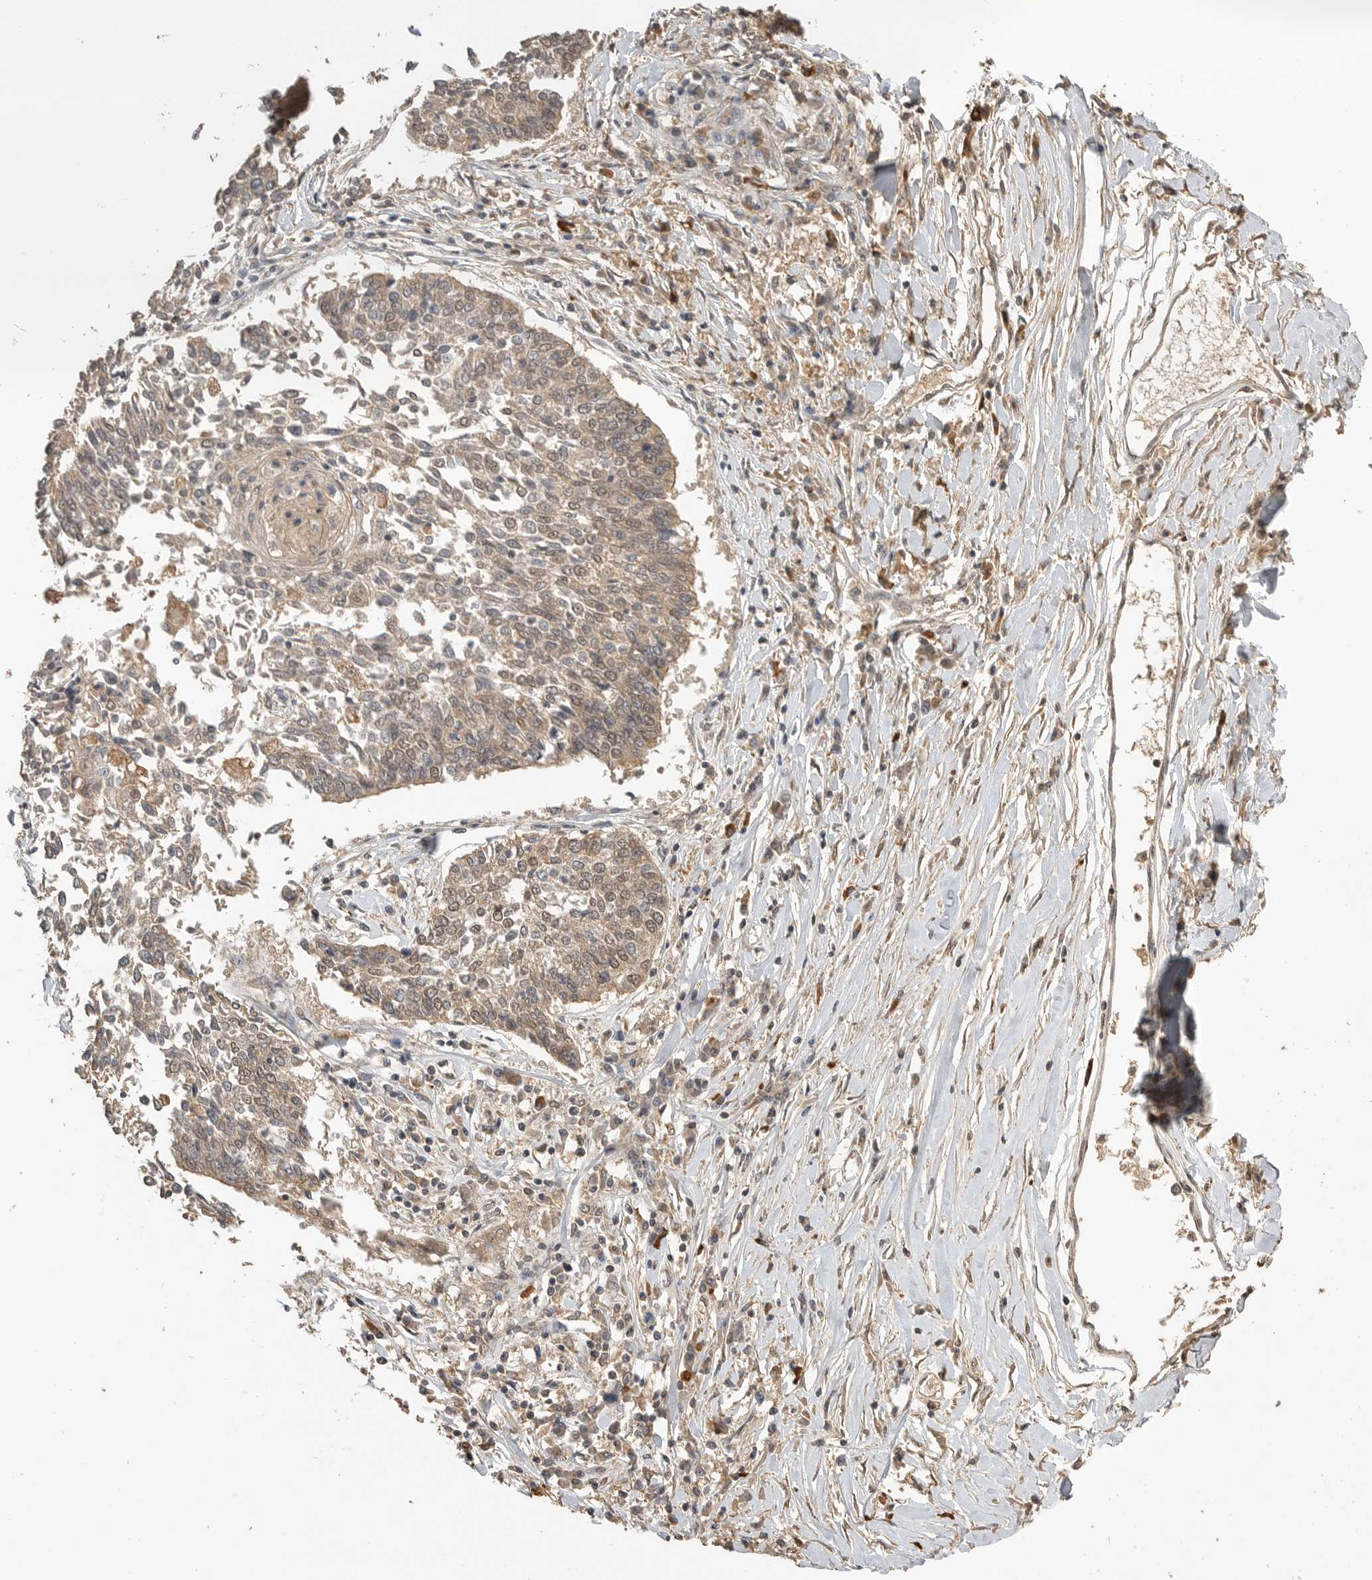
{"staining": {"intensity": "weak", "quantity": "25%-75%", "location": "cytoplasmic/membranous,nuclear"}, "tissue": "lung cancer", "cell_type": "Tumor cells", "image_type": "cancer", "snomed": [{"axis": "morphology", "description": "Normal tissue, NOS"}, {"axis": "morphology", "description": "Squamous cell carcinoma, NOS"}, {"axis": "topography", "description": "Cartilage tissue"}, {"axis": "topography", "description": "Bronchus"}, {"axis": "topography", "description": "Lung"}, {"axis": "topography", "description": "Peripheral nerve tissue"}], "caption": "Lung cancer (squamous cell carcinoma) stained for a protein exhibits weak cytoplasmic/membranous and nuclear positivity in tumor cells. The staining is performed using DAB (3,3'-diaminobenzidine) brown chromogen to label protein expression. The nuclei are counter-stained blue using hematoxylin.", "gene": "ASPSCR1", "patient": {"sex": "female", "age": 49}}